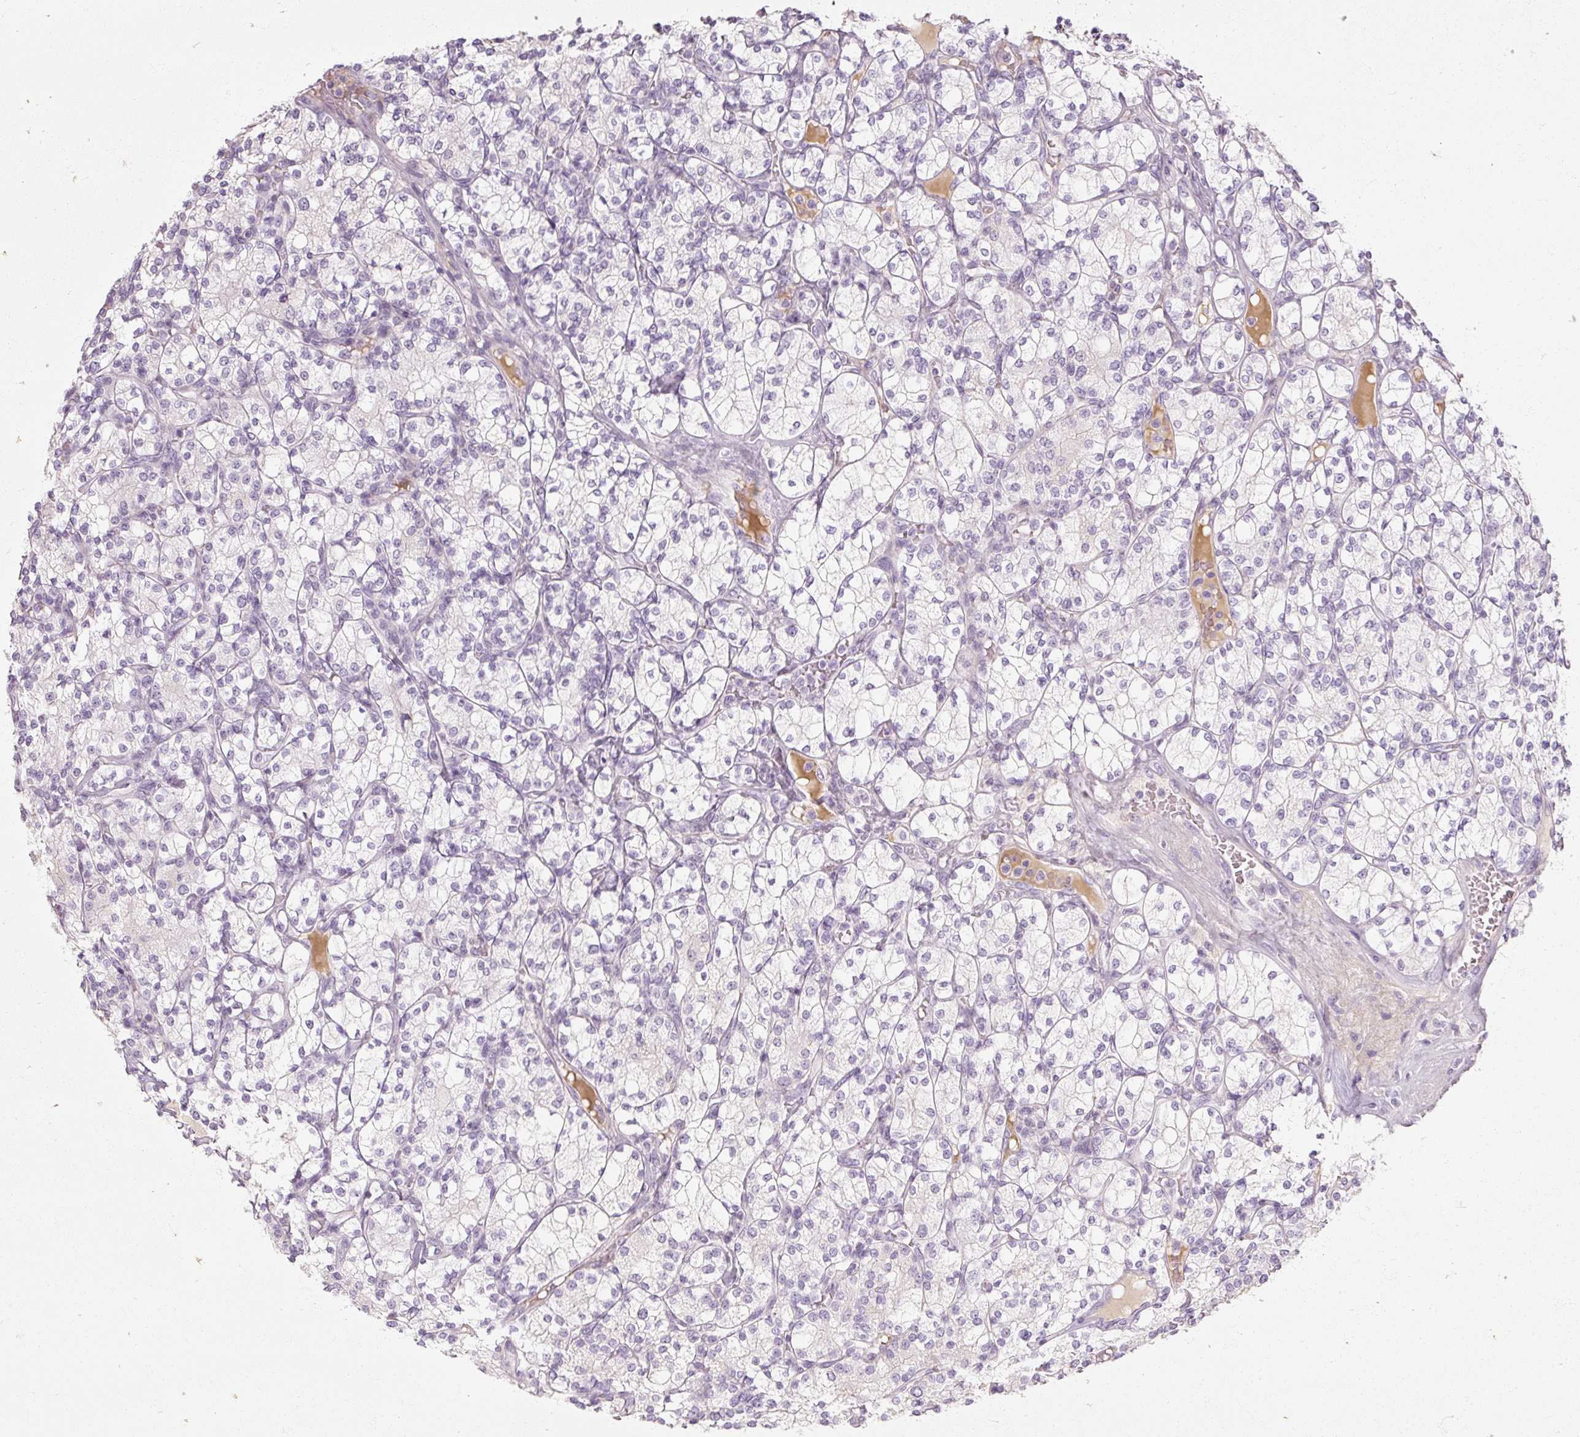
{"staining": {"intensity": "negative", "quantity": "none", "location": "none"}, "tissue": "renal cancer", "cell_type": "Tumor cells", "image_type": "cancer", "snomed": [{"axis": "morphology", "description": "Adenocarcinoma, NOS"}, {"axis": "topography", "description": "Kidney"}], "caption": "Photomicrograph shows no protein staining in tumor cells of adenocarcinoma (renal) tissue.", "gene": "NFE2L3", "patient": {"sex": "male", "age": 77}}